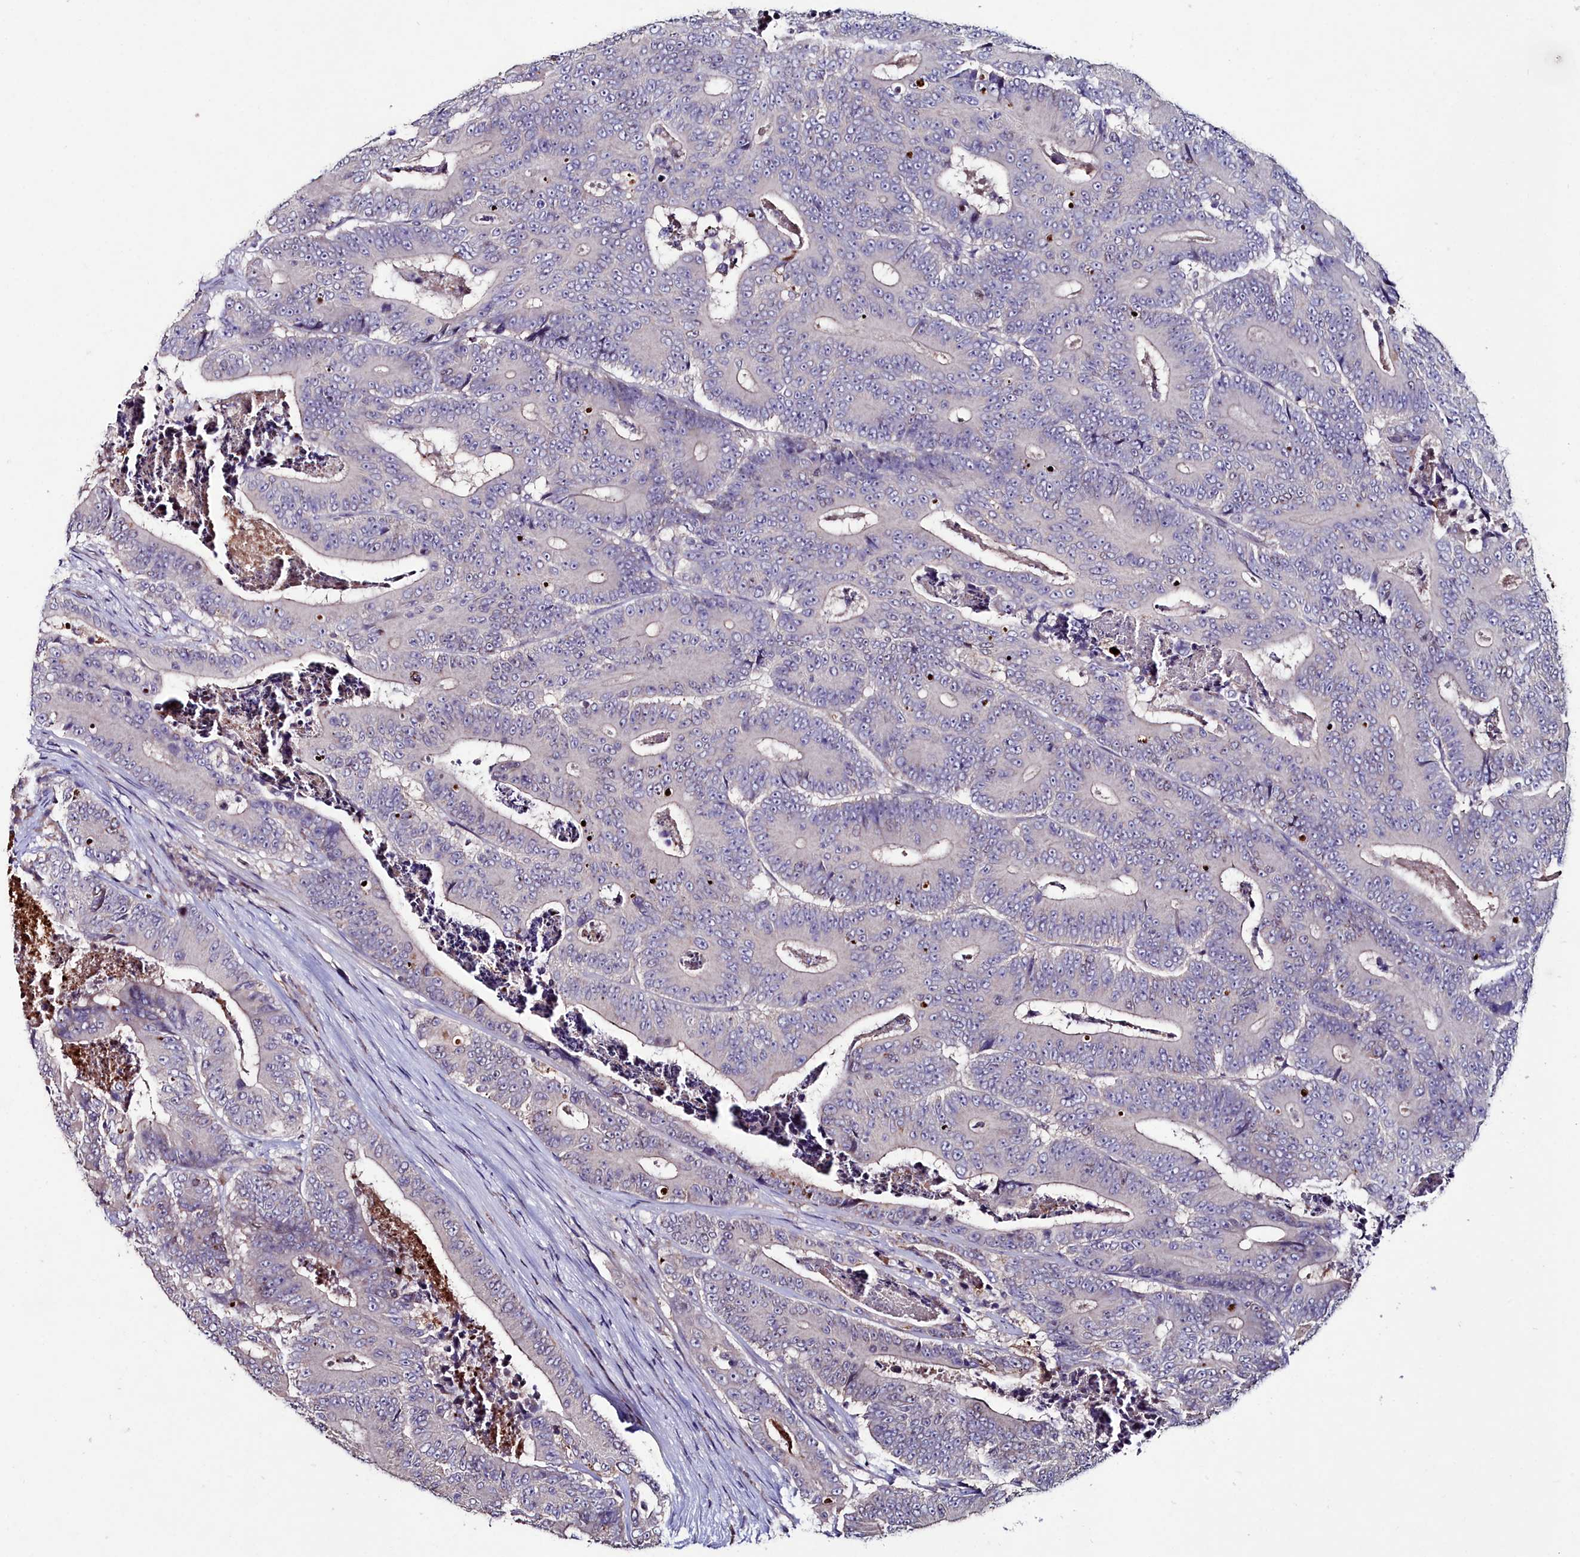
{"staining": {"intensity": "negative", "quantity": "none", "location": "none"}, "tissue": "colorectal cancer", "cell_type": "Tumor cells", "image_type": "cancer", "snomed": [{"axis": "morphology", "description": "Adenocarcinoma, NOS"}, {"axis": "topography", "description": "Colon"}], "caption": "Colorectal adenocarcinoma was stained to show a protein in brown. There is no significant expression in tumor cells.", "gene": "AMBRA1", "patient": {"sex": "male", "age": 83}}